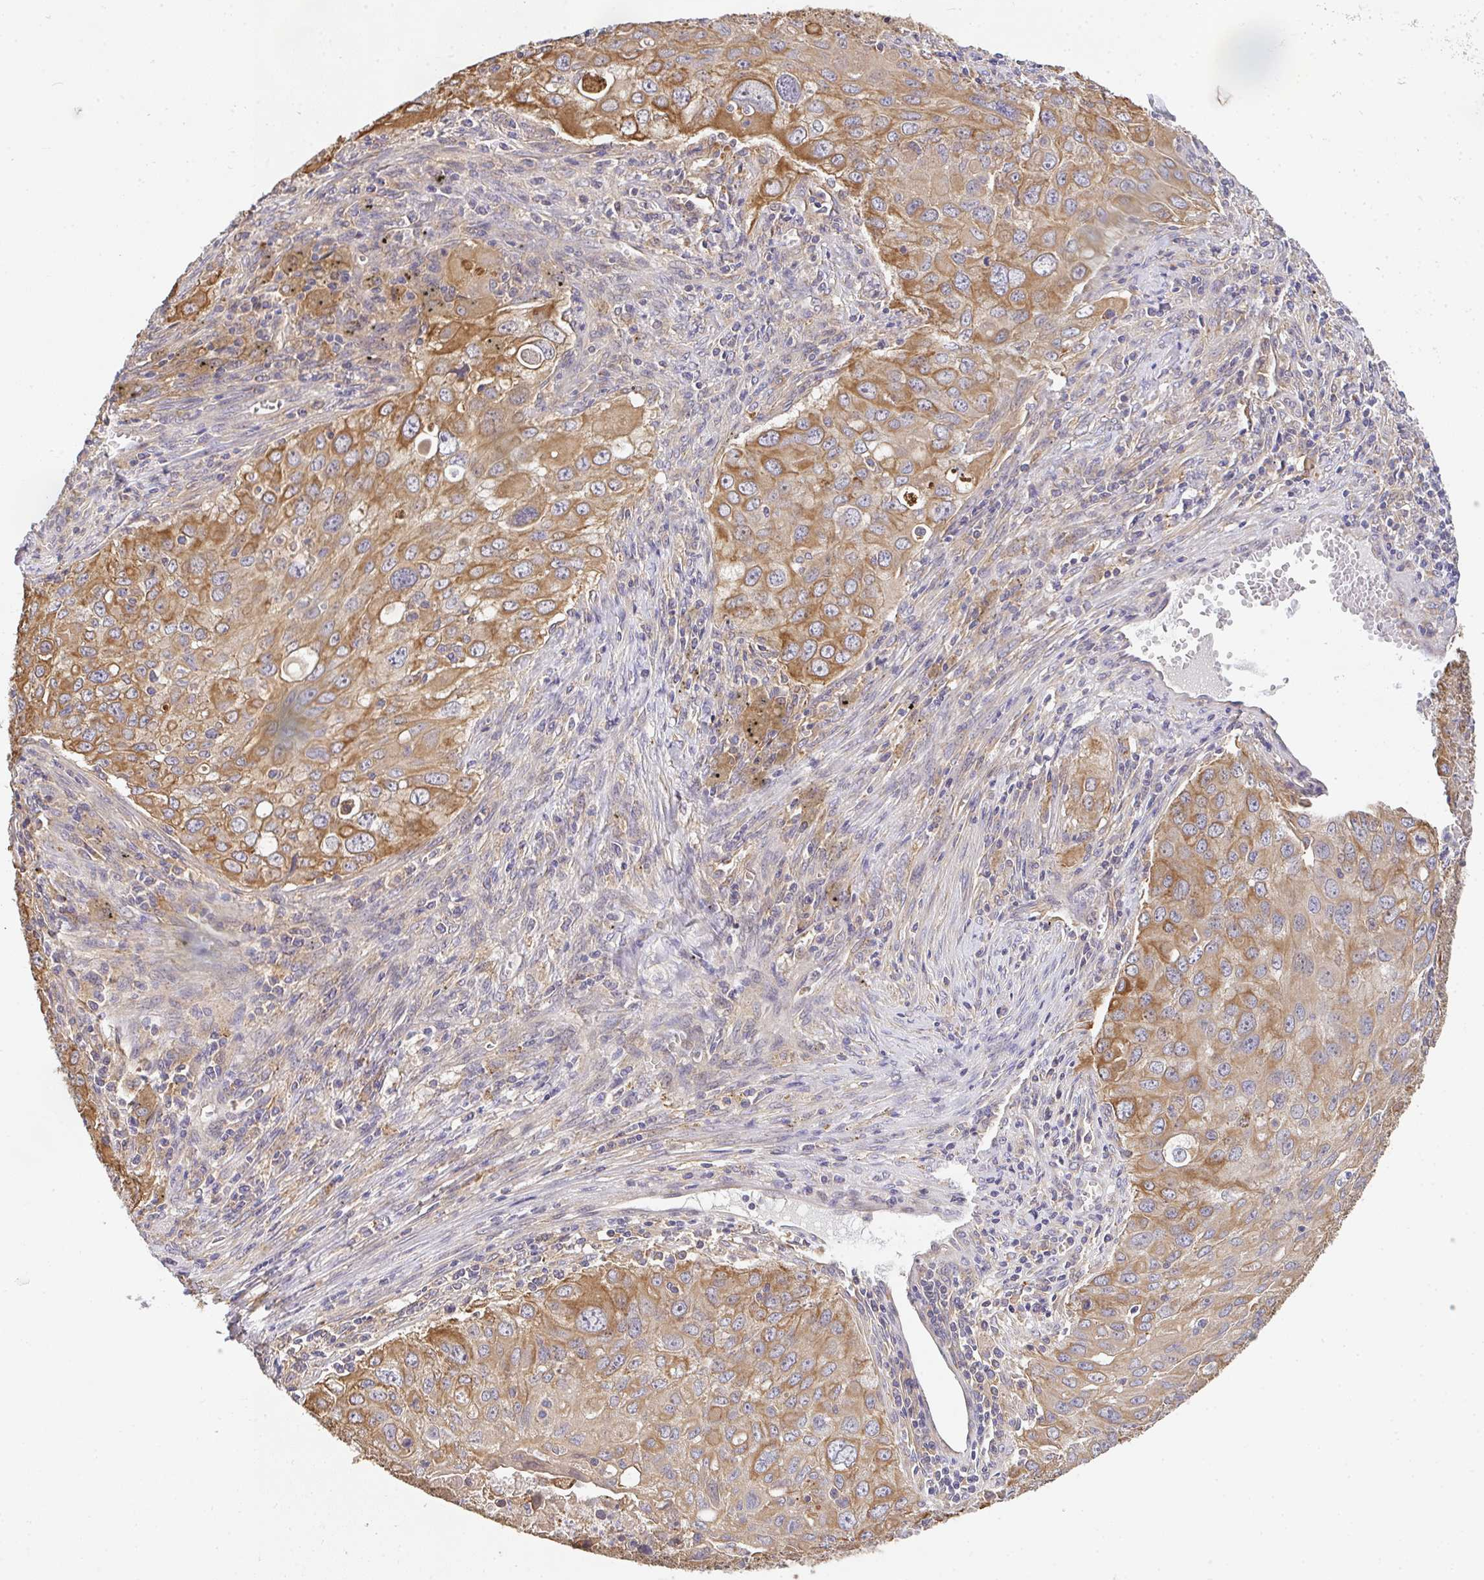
{"staining": {"intensity": "moderate", "quantity": ">75%", "location": "cytoplasmic/membranous"}, "tissue": "lung cancer", "cell_type": "Tumor cells", "image_type": "cancer", "snomed": [{"axis": "morphology", "description": "Adenocarcinoma, NOS"}, {"axis": "morphology", "description": "Adenocarcinoma, metastatic, NOS"}, {"axis": "topography", "description": "Lymph node"}, {"axis": "topography", "description": "Lung"}], "caption": "Human lung metastatic adenocarcinoma stained for a protein (brown) demonstrates moderate cytoplasmic/membranous positive positivity in approximately >75% of tumor cells.", "gene": "EEF1AKMT1", "patient": {"sex": "female", "age": 42}}